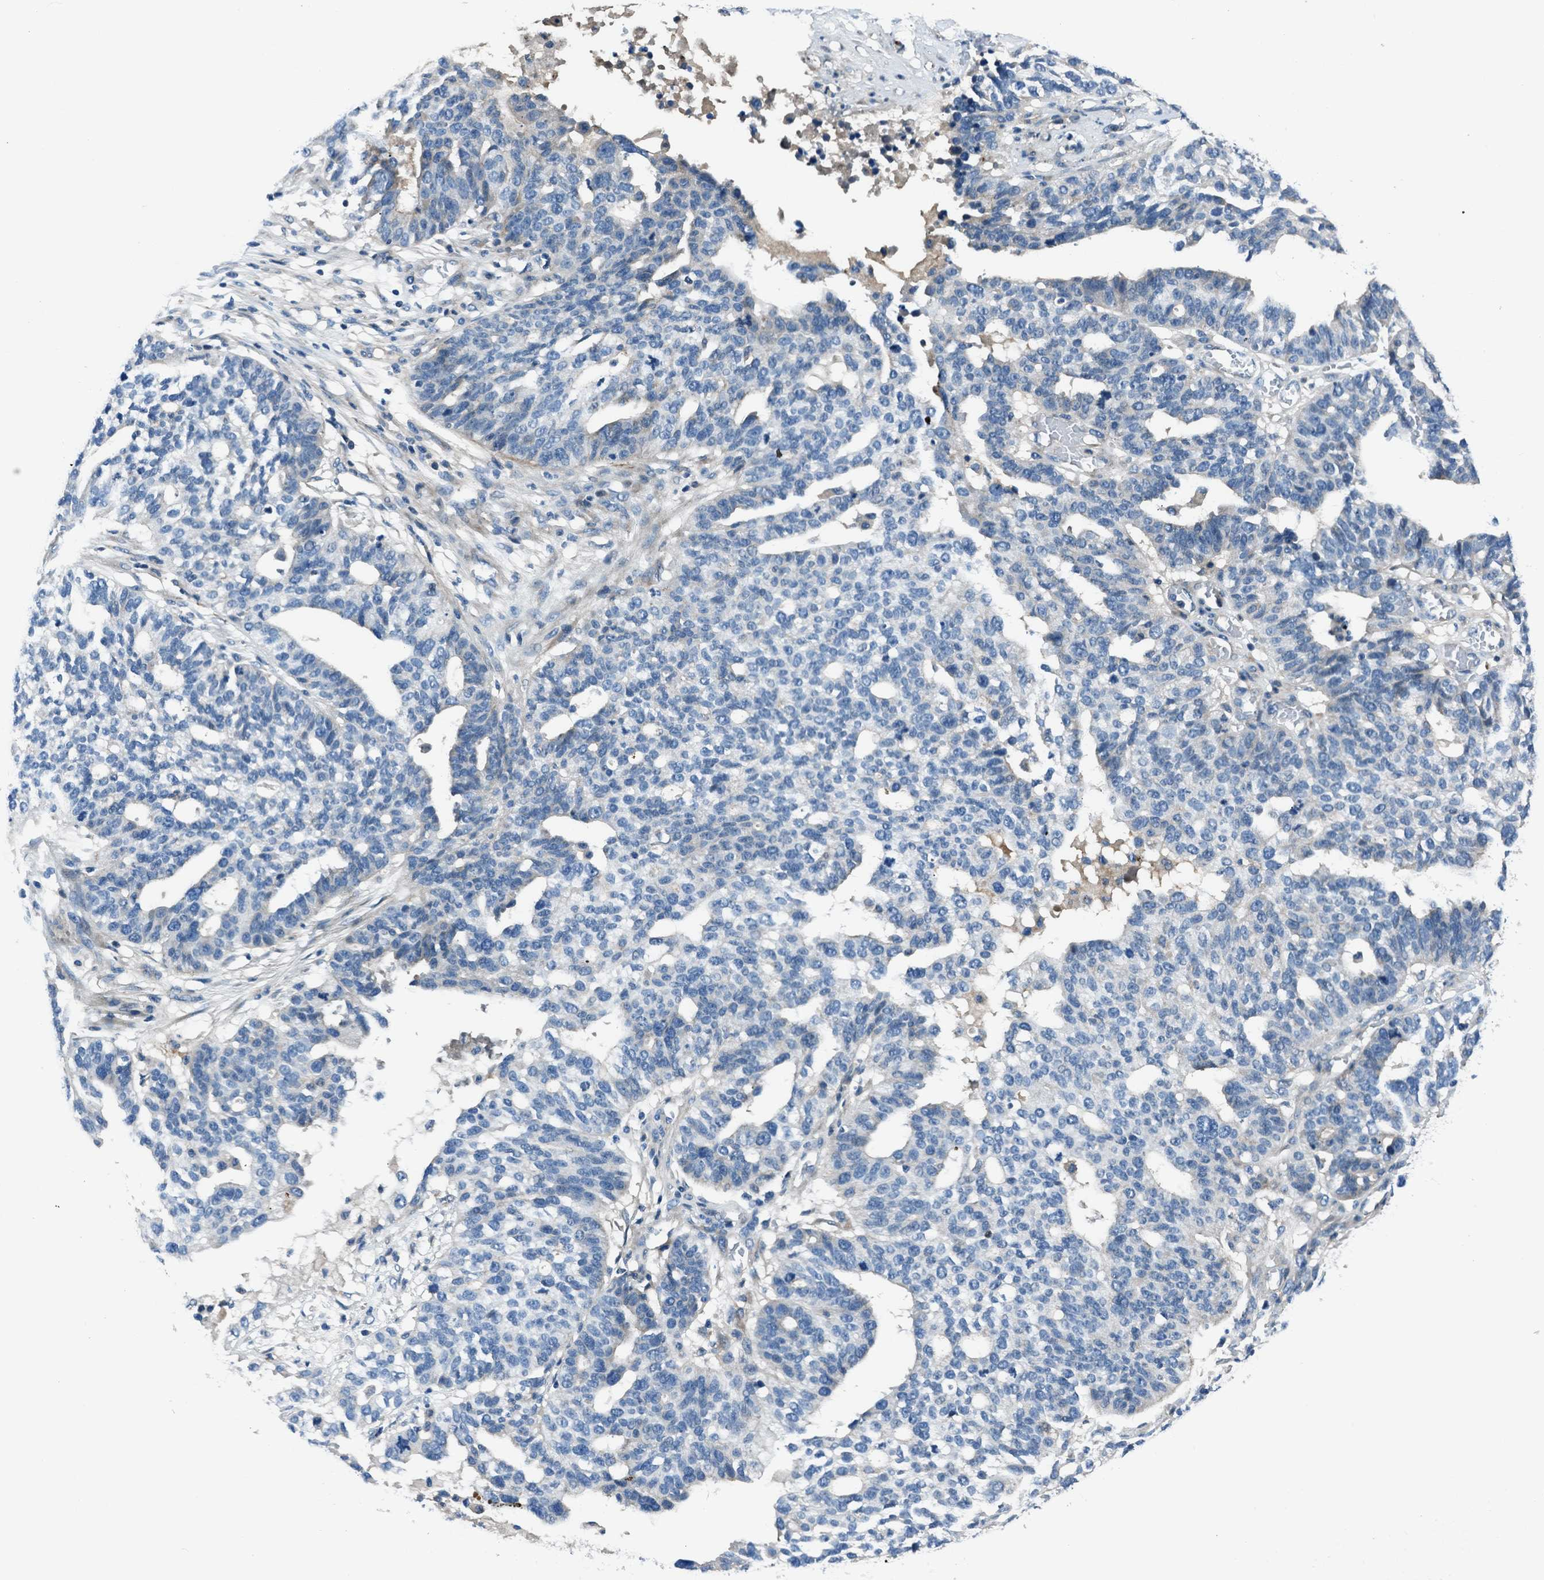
{"staining": {"intensity": "negative", "quantity": "none", "location": "none"}, "tissue": "ovarian cancer", "cell_type": "Tumor cells", "image_type": "cancer", "snomed": [{"axis": "morphology", "description": "Cystadenocarcinoma, serous, NOS"}, {"axis": "topography", "description": "Ovary"}], "caption": "This is an immunohistochemistry image of human ovarian serous cystadenocarcinoma. There is no staining in tumor cells.", "gene": "SLC38A6", "patient": {"sex": "female", "age": 59}}